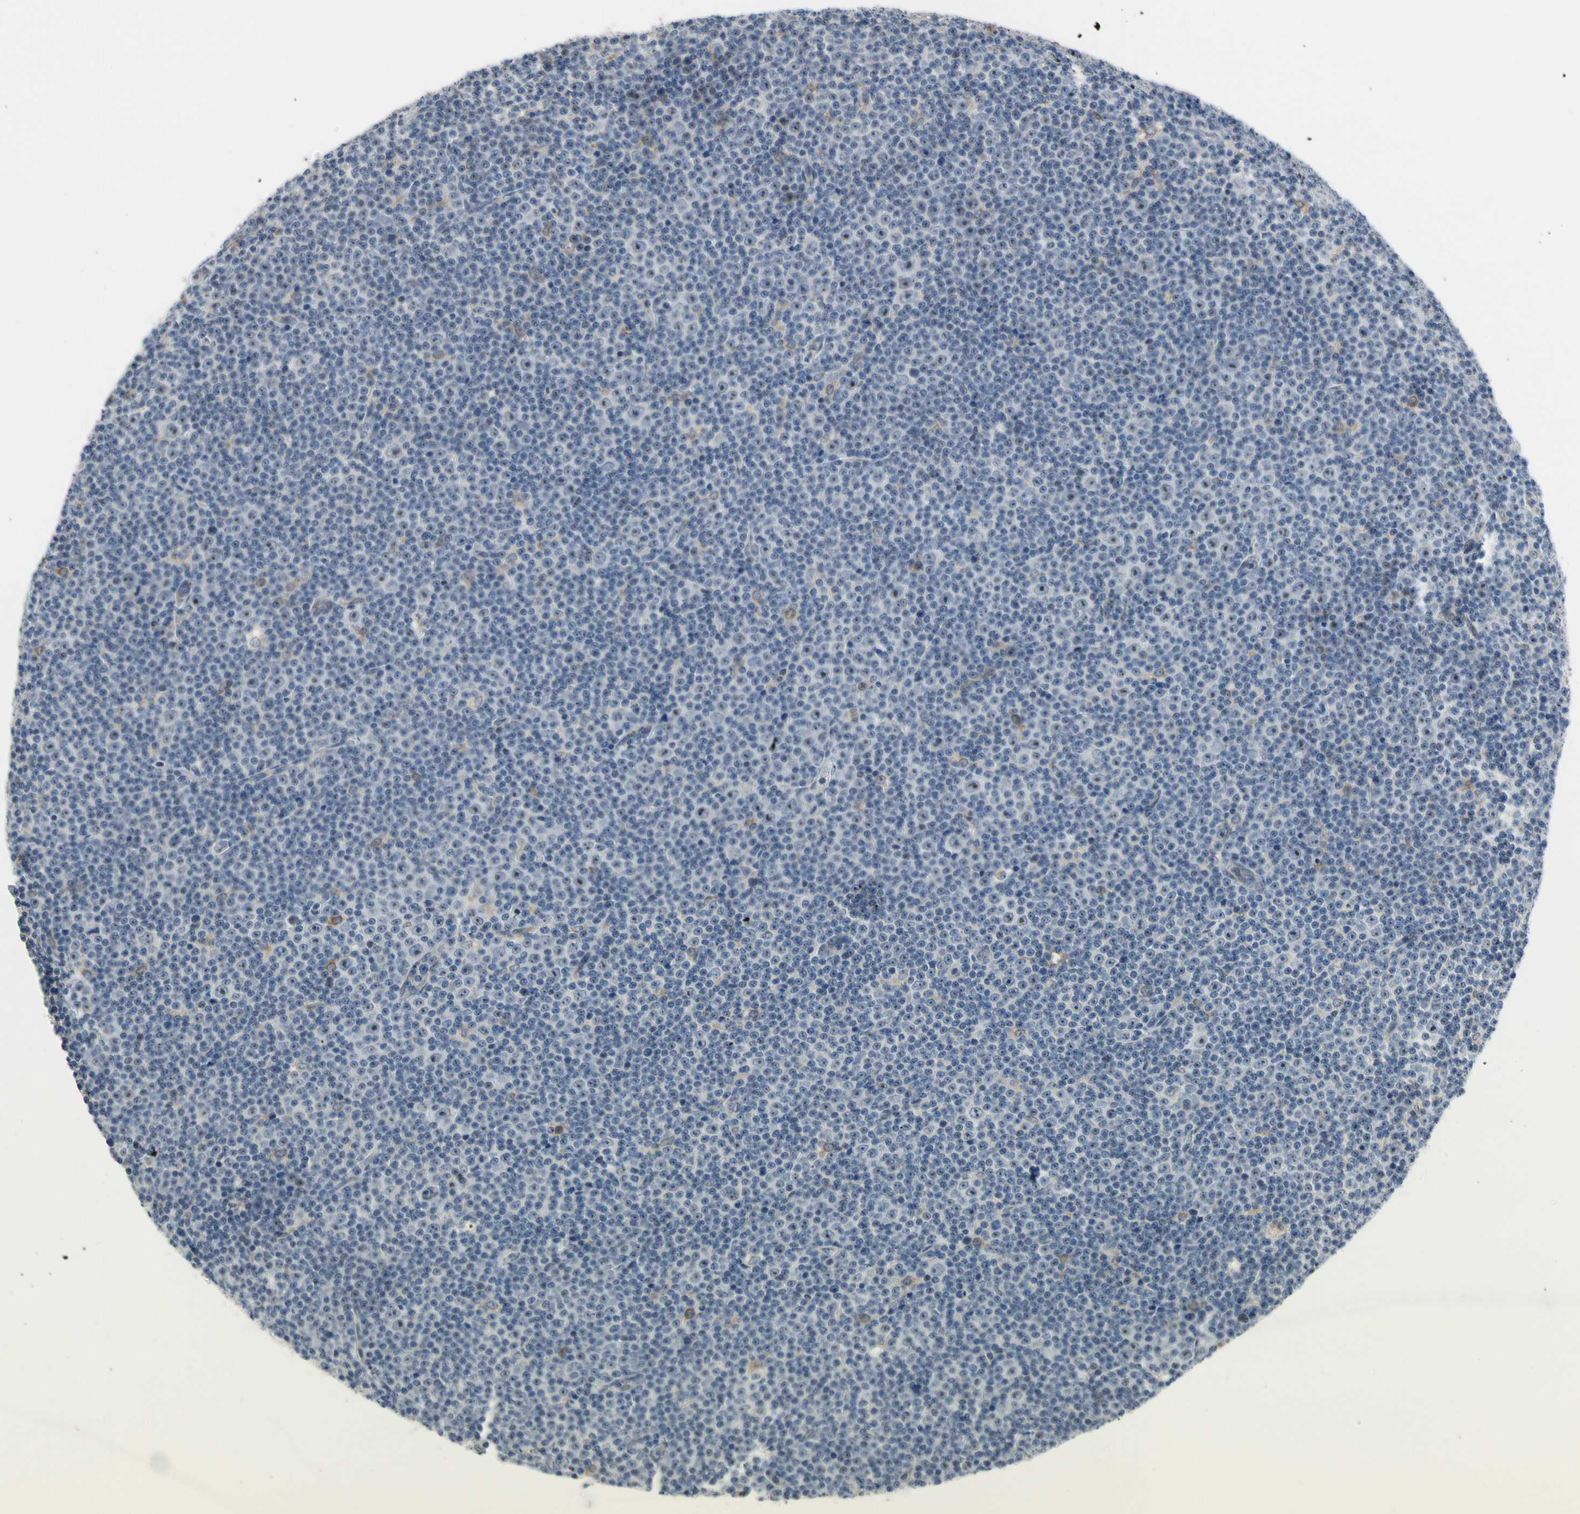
{"staining": {"intensity": "negative", "quantity": "none", "location": "none"}, "tissue": "lymphoma", "cell_type": "Tumor cells", "image_type": "cancer", "snomed": [{"axis": "morphology", "description": "Malignant lymphoma, non-Hodgkin's type, Low grade"}, {"axis": "topography", "description": "Lymph node"}], "caption": "This micrograph is of lymphoma stained with immunohistochemistry to label a protein in brown with the nuclei are counter-stained blue. There is no staining in tumor cells.", "gene": "TMED7", "patient": {"sex": "female", "age": 67}}